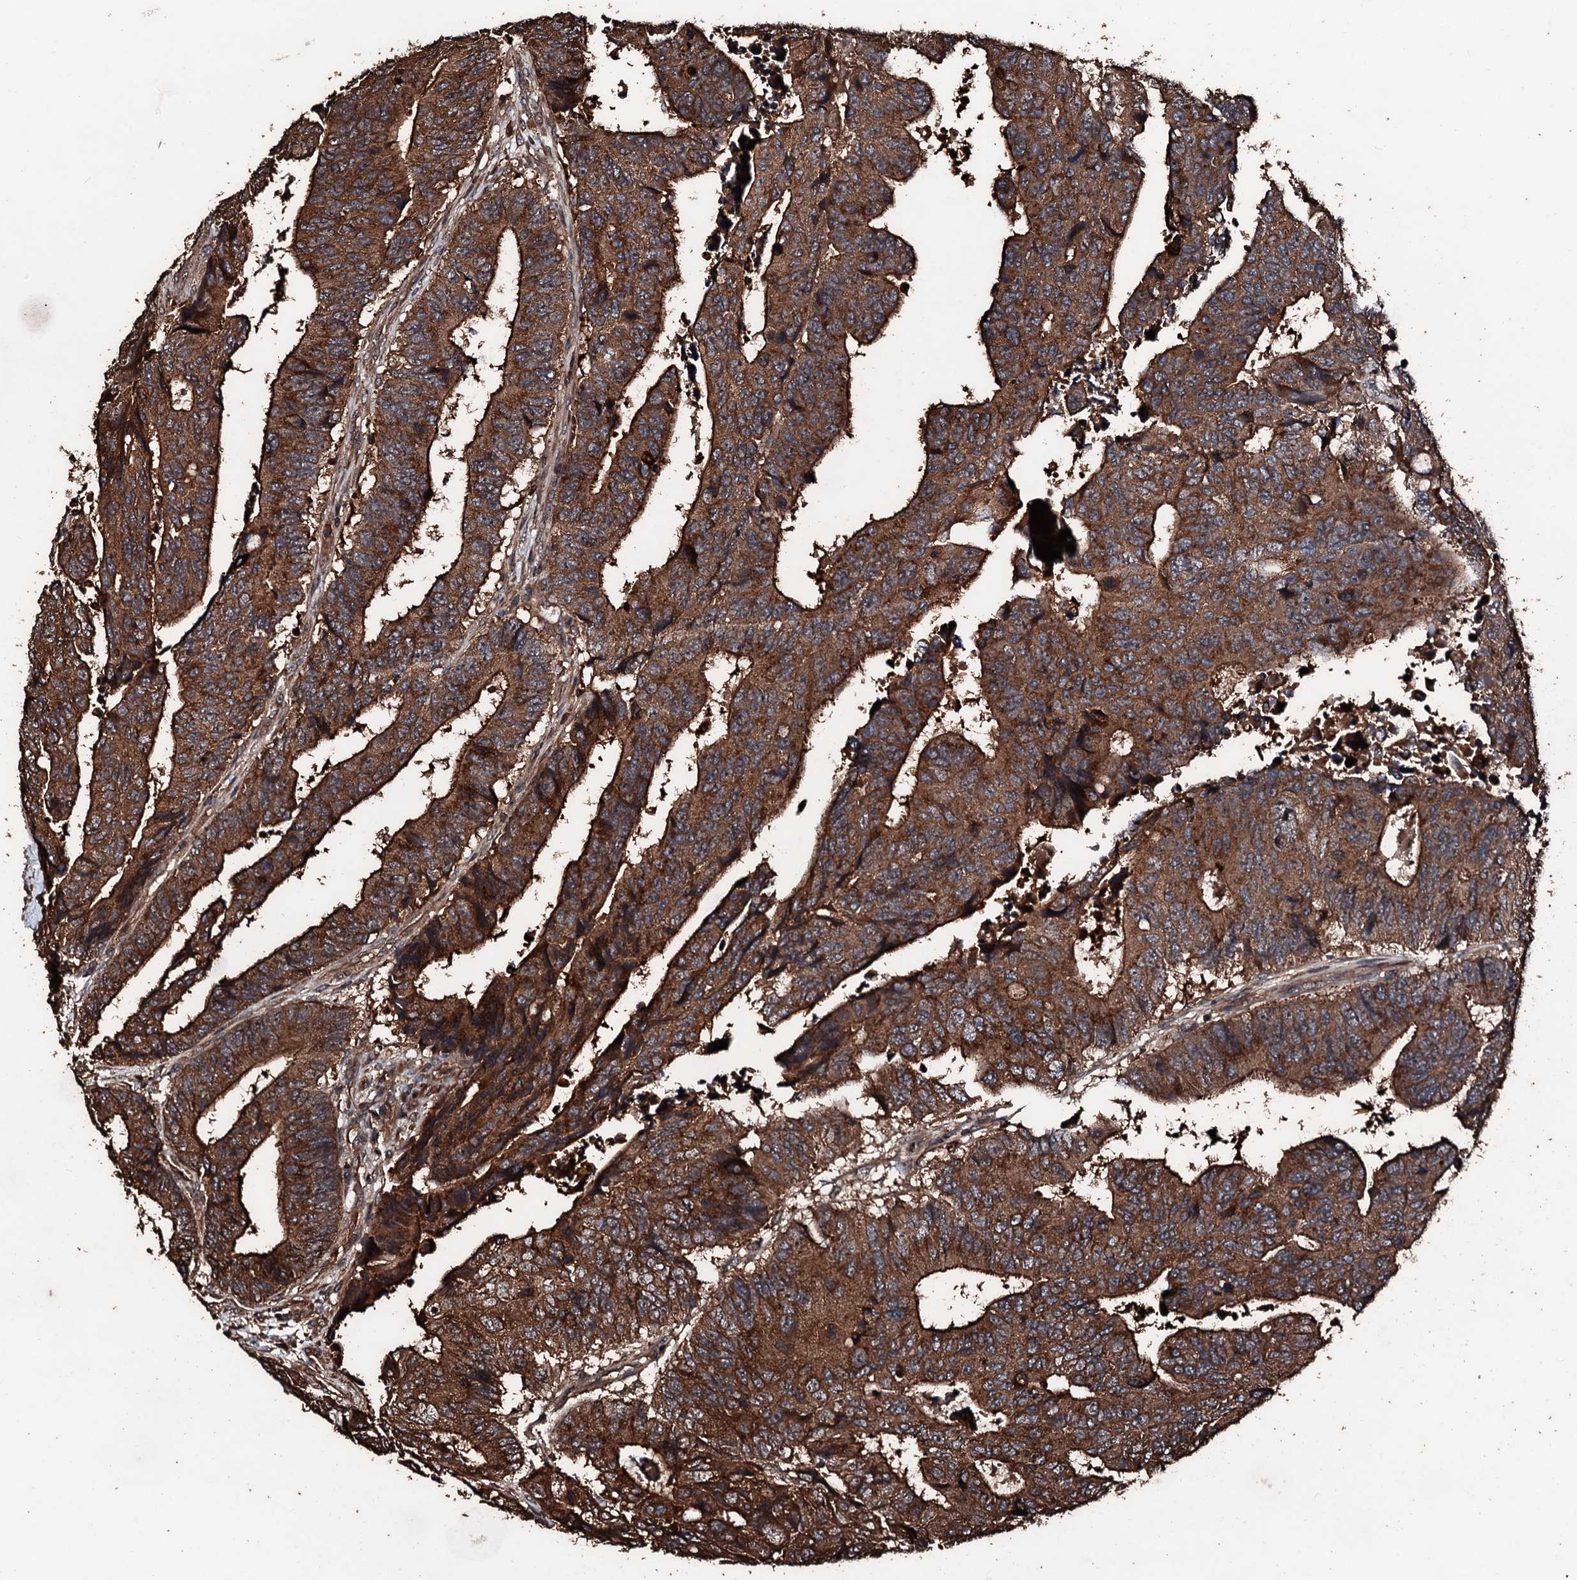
{"staining": {"intensity": "strong", "quantity": ">75%", "location": "cytoplasmic/membranous"}, "tissue": "colorectal cancer", "cell_type": "Tumor cells", "image_type": "cancer", "snomed": [{"axis": "morphology", "description": "Adenocarcinoma, NOS"}, {"axis": "topography", "description": "Rectum"}], "caption": "Immunohistochemical staining of human colorectal cancer exhibits high levels of strong cytoplasmic/membranous protein staining in approximately >75% of tumor cells.", "gene": "KIF18A", "patient": {"sex": "male", "age": 84}}